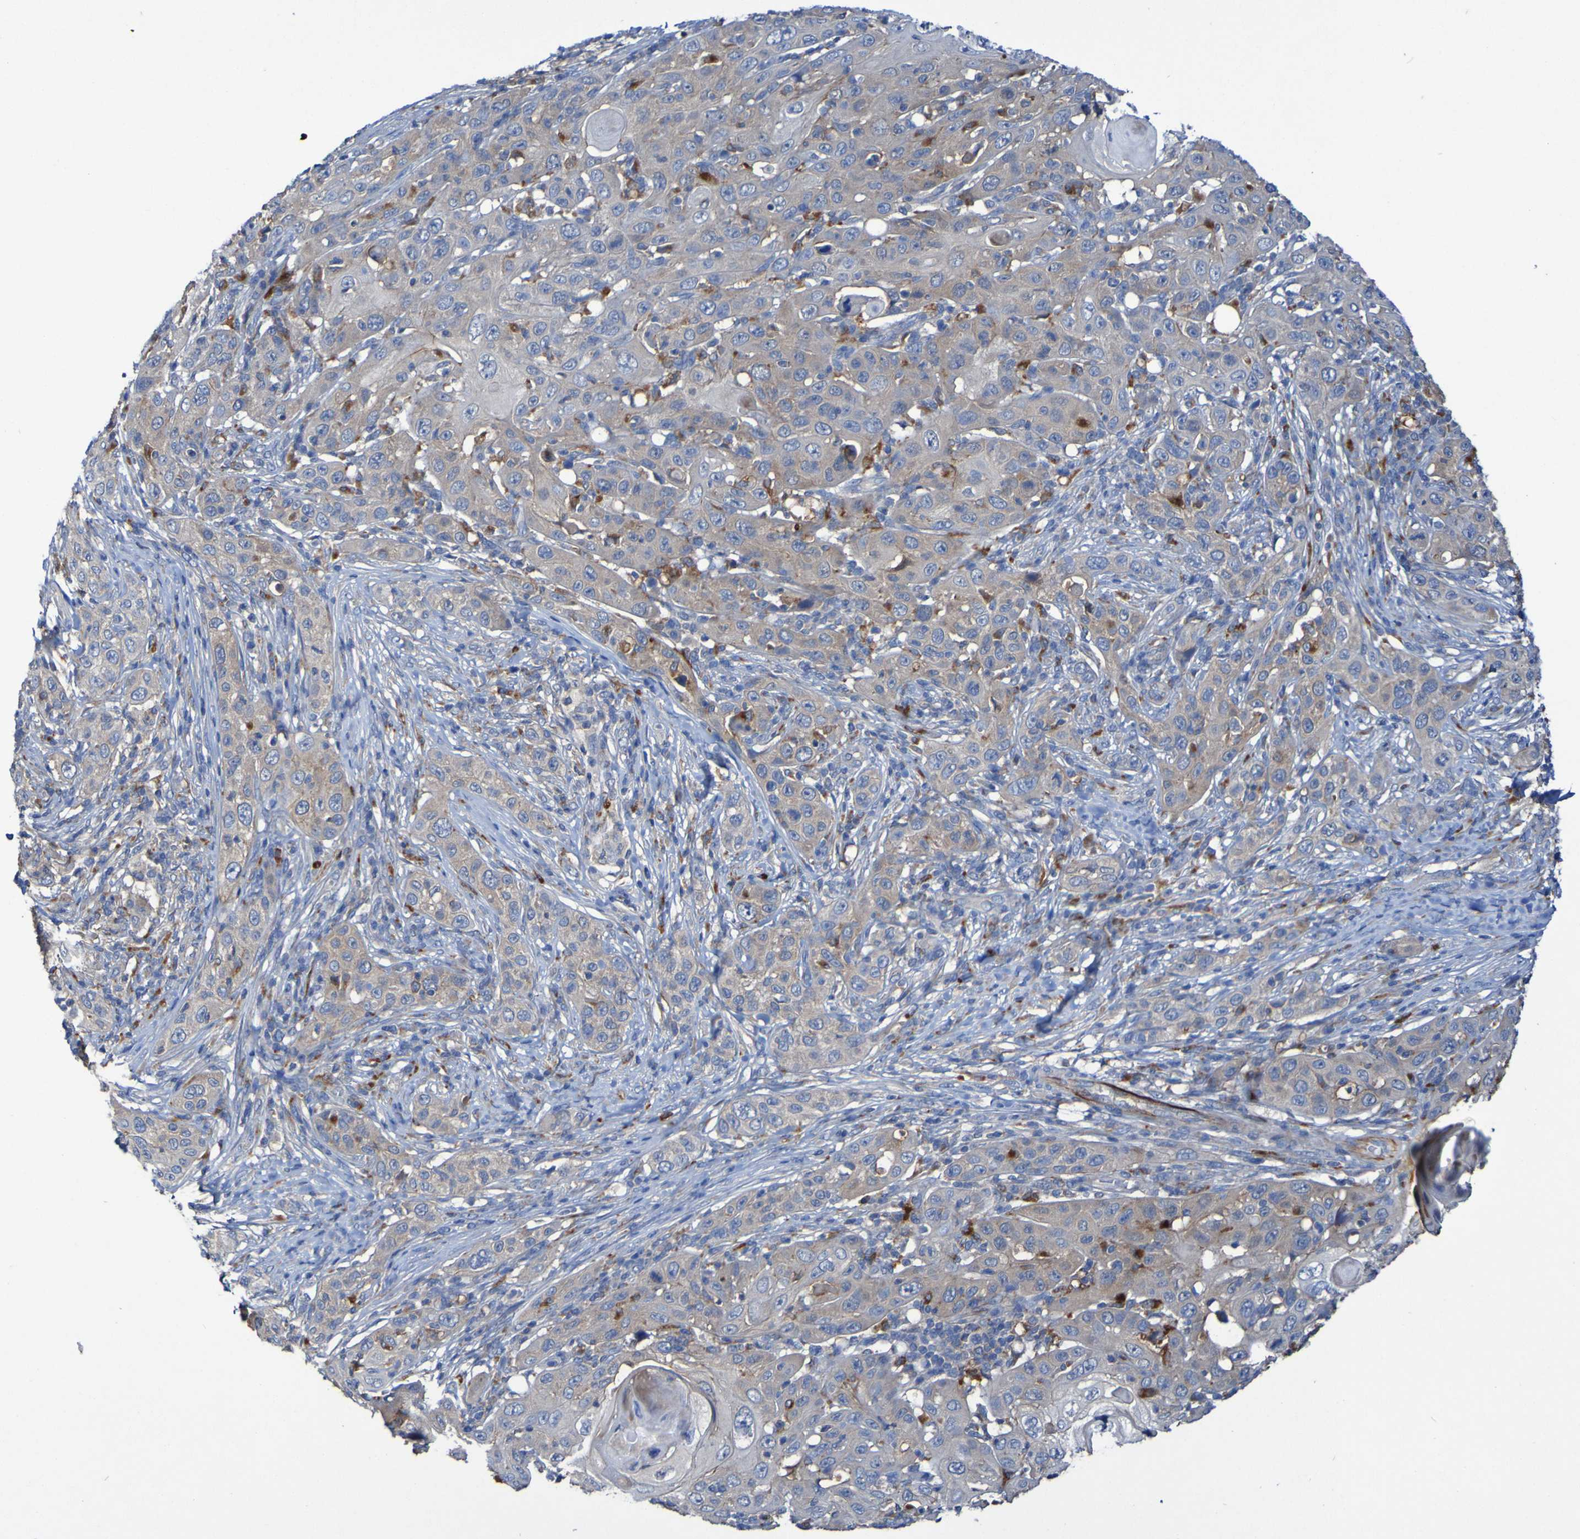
{"staining": {"intensity": "weak", "quantity": "25%-75%", "location": "cytoplasmic/membranous"}, "tissue": "skin cancer", "cell_type": "Tumor cells", "image_type": "cancer", "snomed": [{"axis": "morphology", "description": "Squamous cell carcinoma, NOS"}, {"axis": "topography", "description": "Skin"}], "caption": "IHC (DAB (3,3'-diaminobenzidine)) staining of skin squamous cell carcinoma demonstrates weak cytoplasmic/membranous protein staining in about 25%-75% of tumor cells.", "gene": "ARHGEF16", "patient": {"sex": "female", "age": 88}}